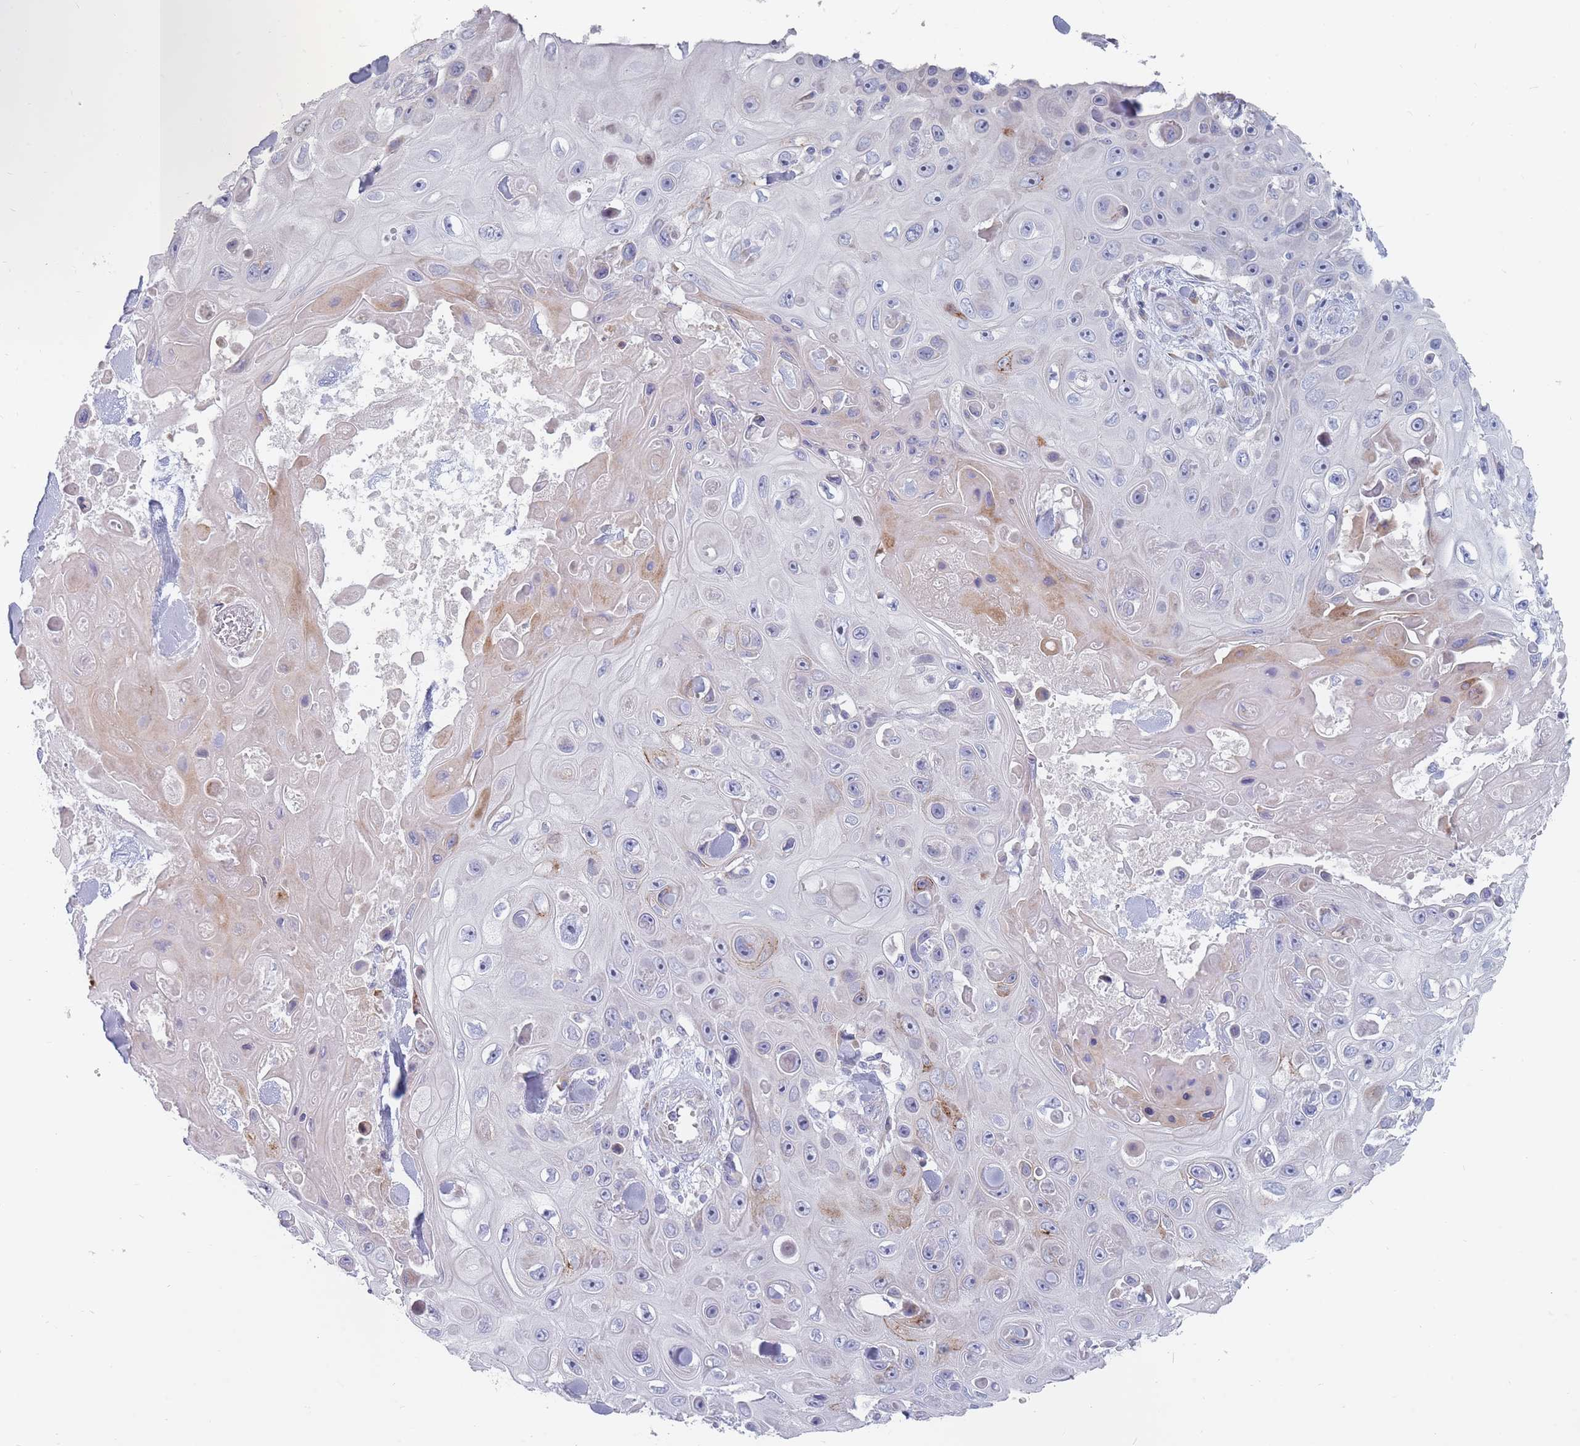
{"staining": {"intensity": "negative", "quantity": "none", "location": "none"}, "tissue": "skin cancer", "cell_type": "Tumor cells", "image_type": "cancer", "snomed": [{"axis": "morphology", "description": "Squamous cell carcinoma, NOS"}, {"axis": "topography", "description": "Skin"}], "caption": "IHC image of neoplastic tissue: squamous cell carcinoma (skin) stained with DAB (3,3'-diaminobenzidine) reveals no significant protein staining in tumor cells.", "gene": "SPATS1", "patient": {"sex": "male", "age": 82}}